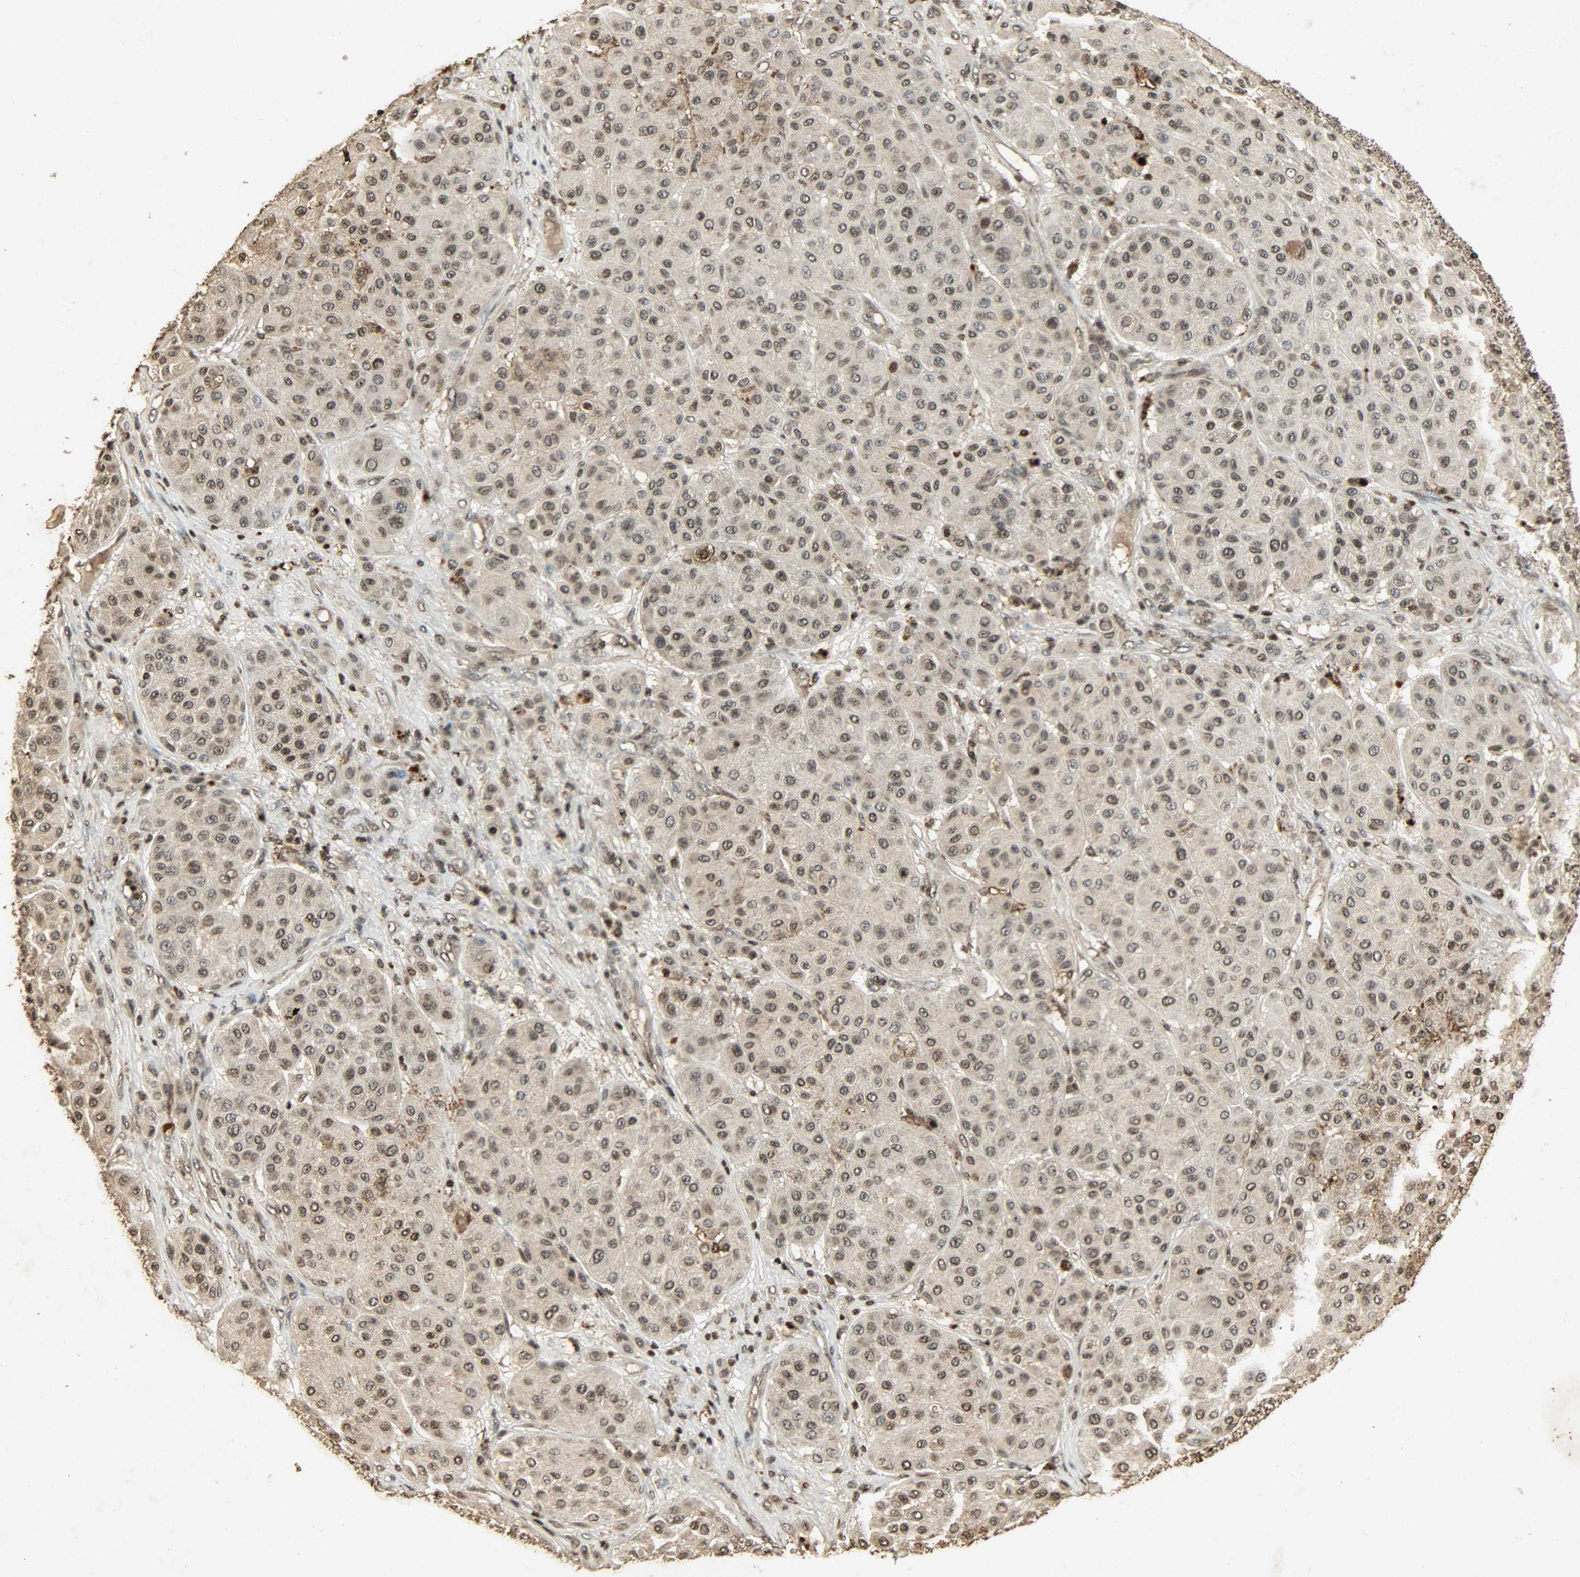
{"staining": {"intensity": "moderate", "quantity": ">75%", "location": "cytoplasmic/membranous,nuclear"}, "tissue": "melanoma", "cell_type": "Tumor cells", "image_type": "cancer", "snomed": [{"axis": "morphology", "description": "Normal tissue, NOS"}, {"axis": "morphology", "description": "Malignant melanoma, Metastatic site"}, {"axis": "topography", "description": "Skin"}], "caption": "Immunohistochemistry micrograph of melanoma stained for a protein (brown), which demonstrates medium levels of moderate cytoplasmic/membranous and nuclear staining in about >75% of tumor cells.", "gene": "PPP3R1", "patient": {"sex": "male", "age": 41}}